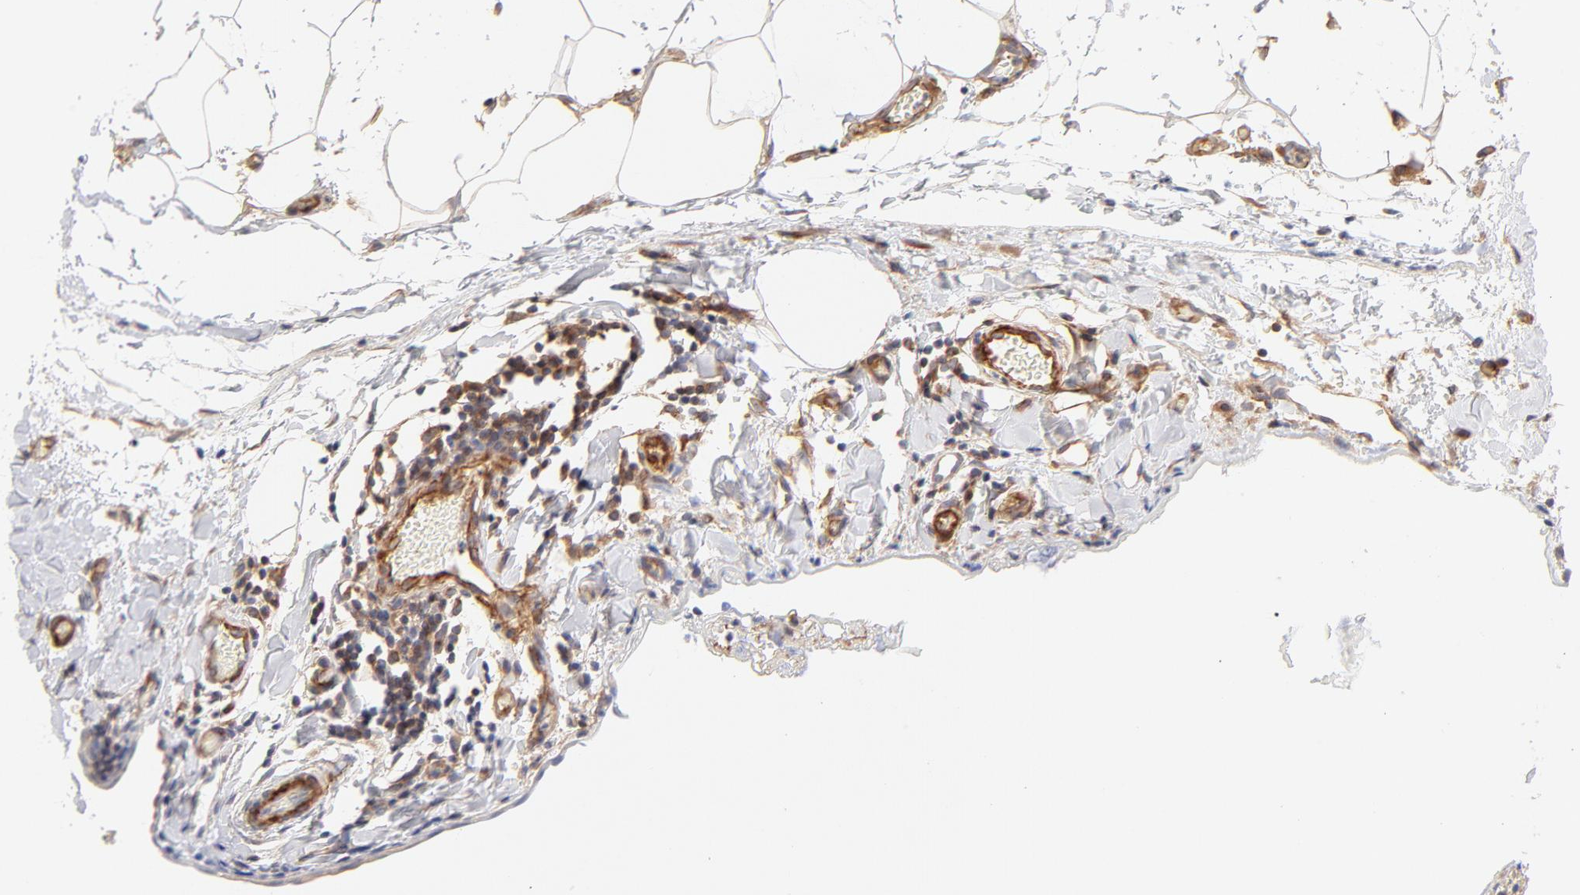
{"staining": {"intensity": "weak", "quantity": ">75%", "location": "cytoplasmic/membranous"}, "tissue": "stomach cancer", "cell_type": "Tumor cells", "image_type": "cancer", "snomed": [{"axis": "morphology", "description": "Adenocarcinoma, NOS"}, {"axis": "topography", "description": "Stomach, upper"}], "caption": "IHC micrograph of neoplastic tissue: human adenocarcinoma (stomach) stained using immunohistochemistry (IHC) demonstrates low levels of weak protein expression localized specifically in the cytoplasmic/membranous of tumor cells, appearing as a cytoplasmic/membranous brown color.", "gene": "LDLRAP1", "patient": {"sex": "male", "age": 47}}